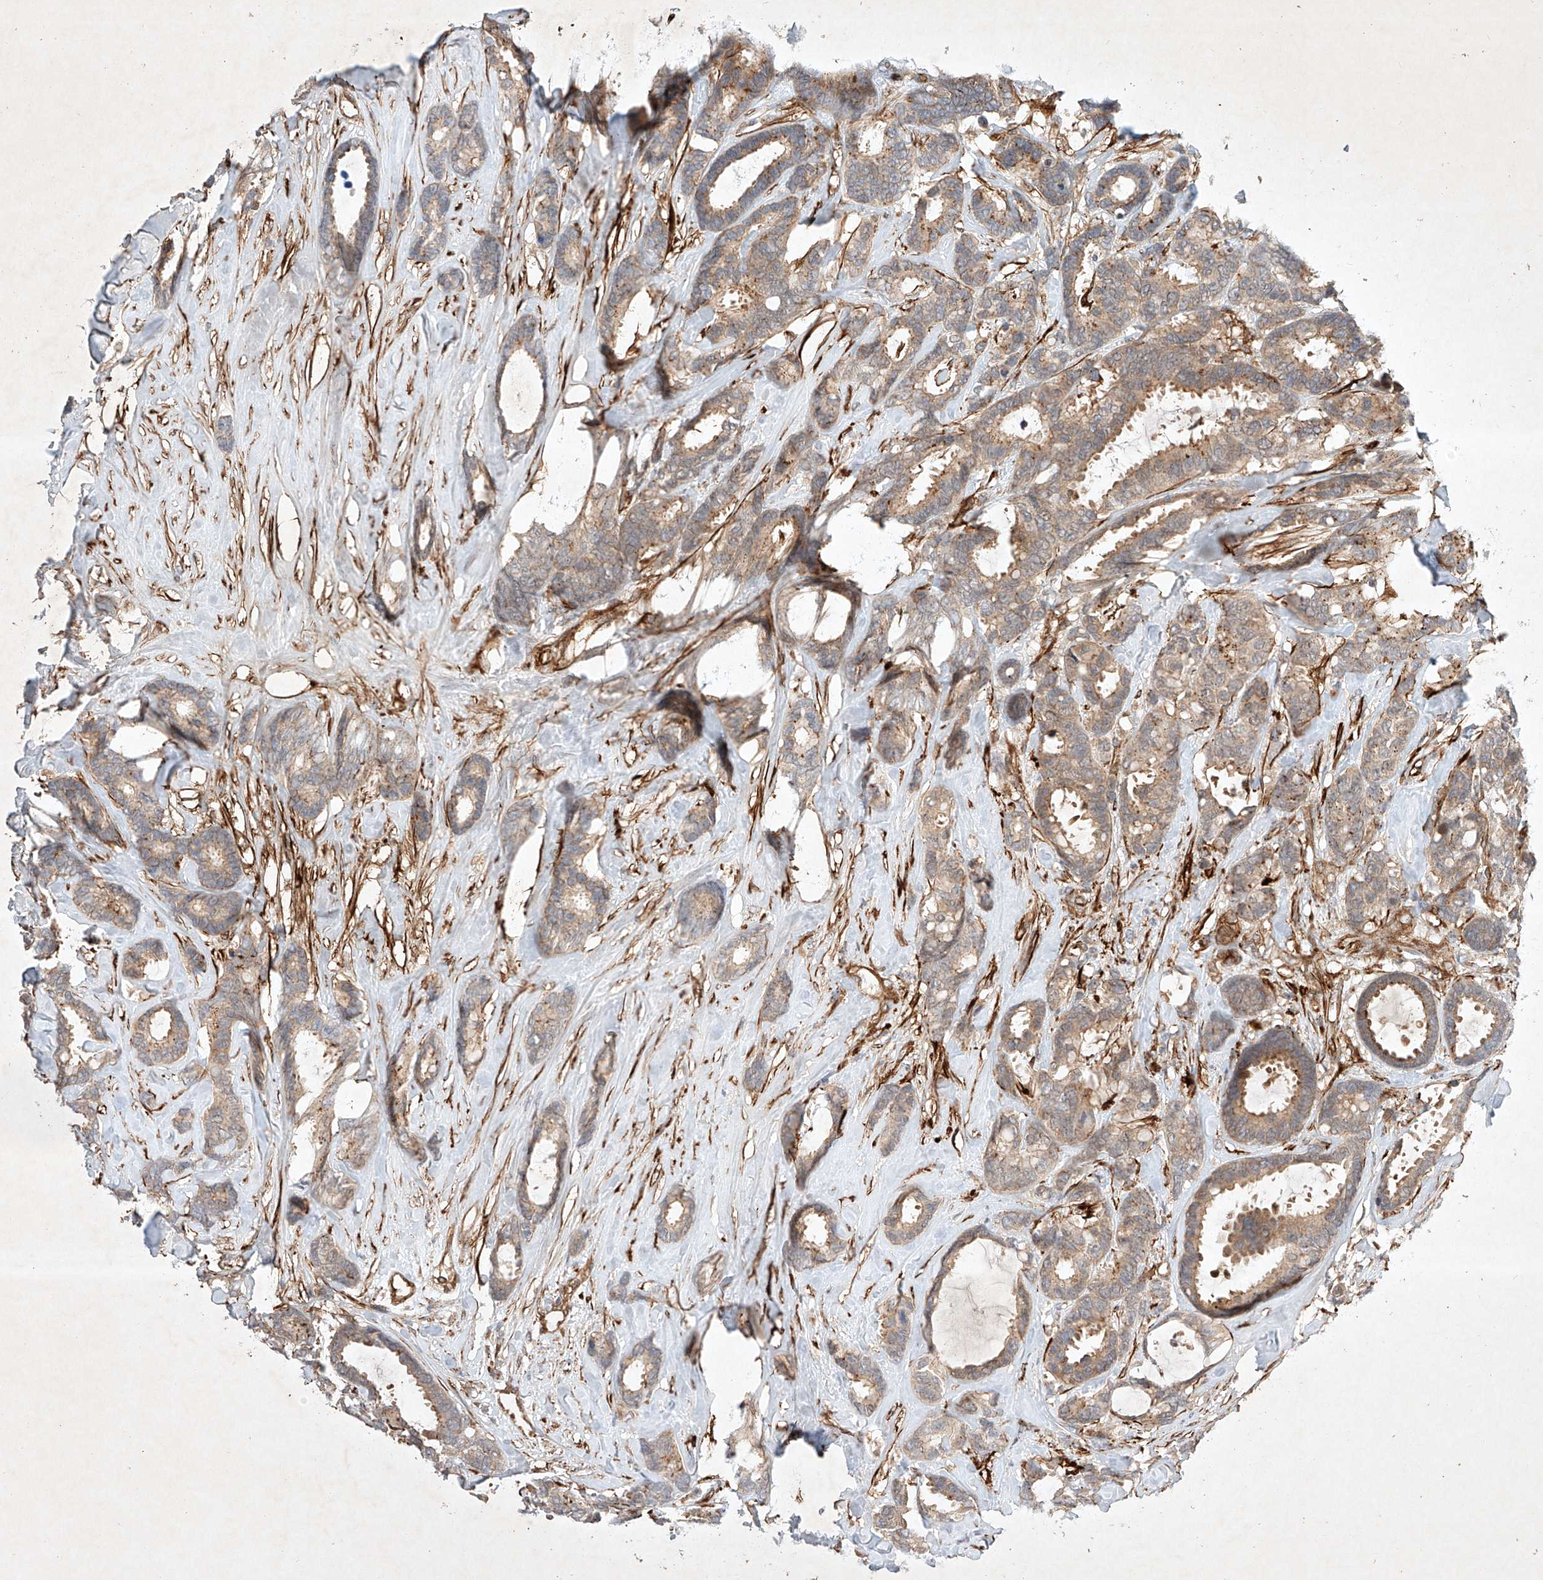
{"staining": {"intensity": "moderate", "quantity": "25%-75%", "location": "cytoplasmic/membranous"}, "tissue": "breast cancer", "cell_type": "Tumor cells", "image_type": "cancer", "snomed": [{"axis": "morphology", "description": "Duct carcinoma"}, {"axis": "topography", "description": "Breast"}], "caption": "Immunohistochemistry (DAB) staining of infiltrating ductal carcinoma (breast) reveals moderate cytoplasmic/membranous protein expression in about 25%-75% of tumor cells. (brown staining indicates protein expression, while blue staining denotes nuclei).", "gene": "ARHGAP33", "patient": {"sex": "female", "age": 87}}